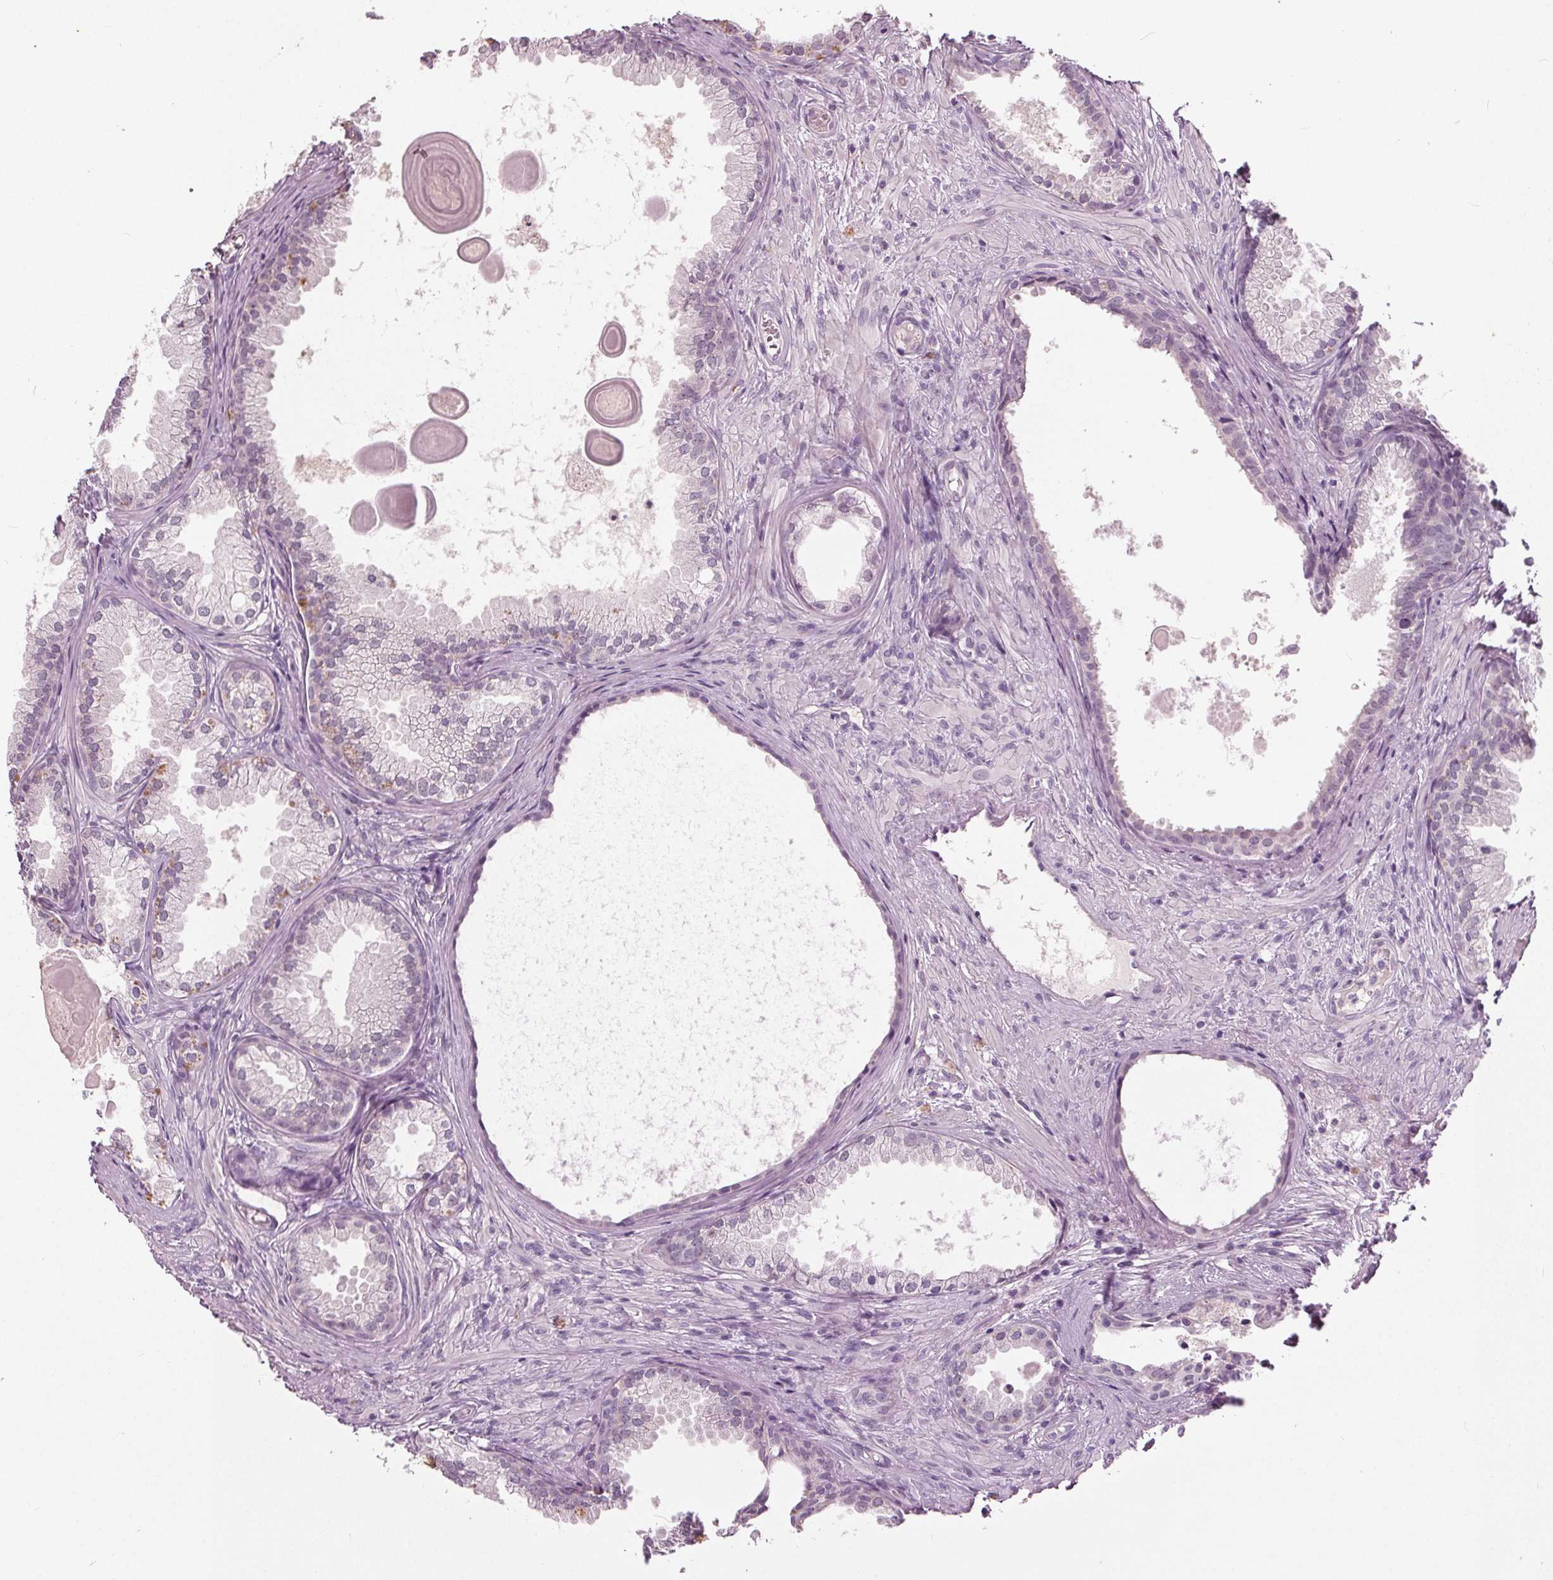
{"staining": {"intensity": "negative", "quantity": "none", "location": "none"}, "tissue": "prostate cancer", "cell_type": "Tumor cells", "image_type": "cancer", "snomed": [{"axis": "morphology", "description": "Adenocarcinoma, High grade"}, {"axis": "topography", "description": "Prostate"}], "caption": "Immunohistochemistry histopathology image of prostate cancer stained for a protein (brown), which exhibits no positivity in tumor cells.", "gene": "TKFC", "patient": {"sex": "male", "age": 83}}